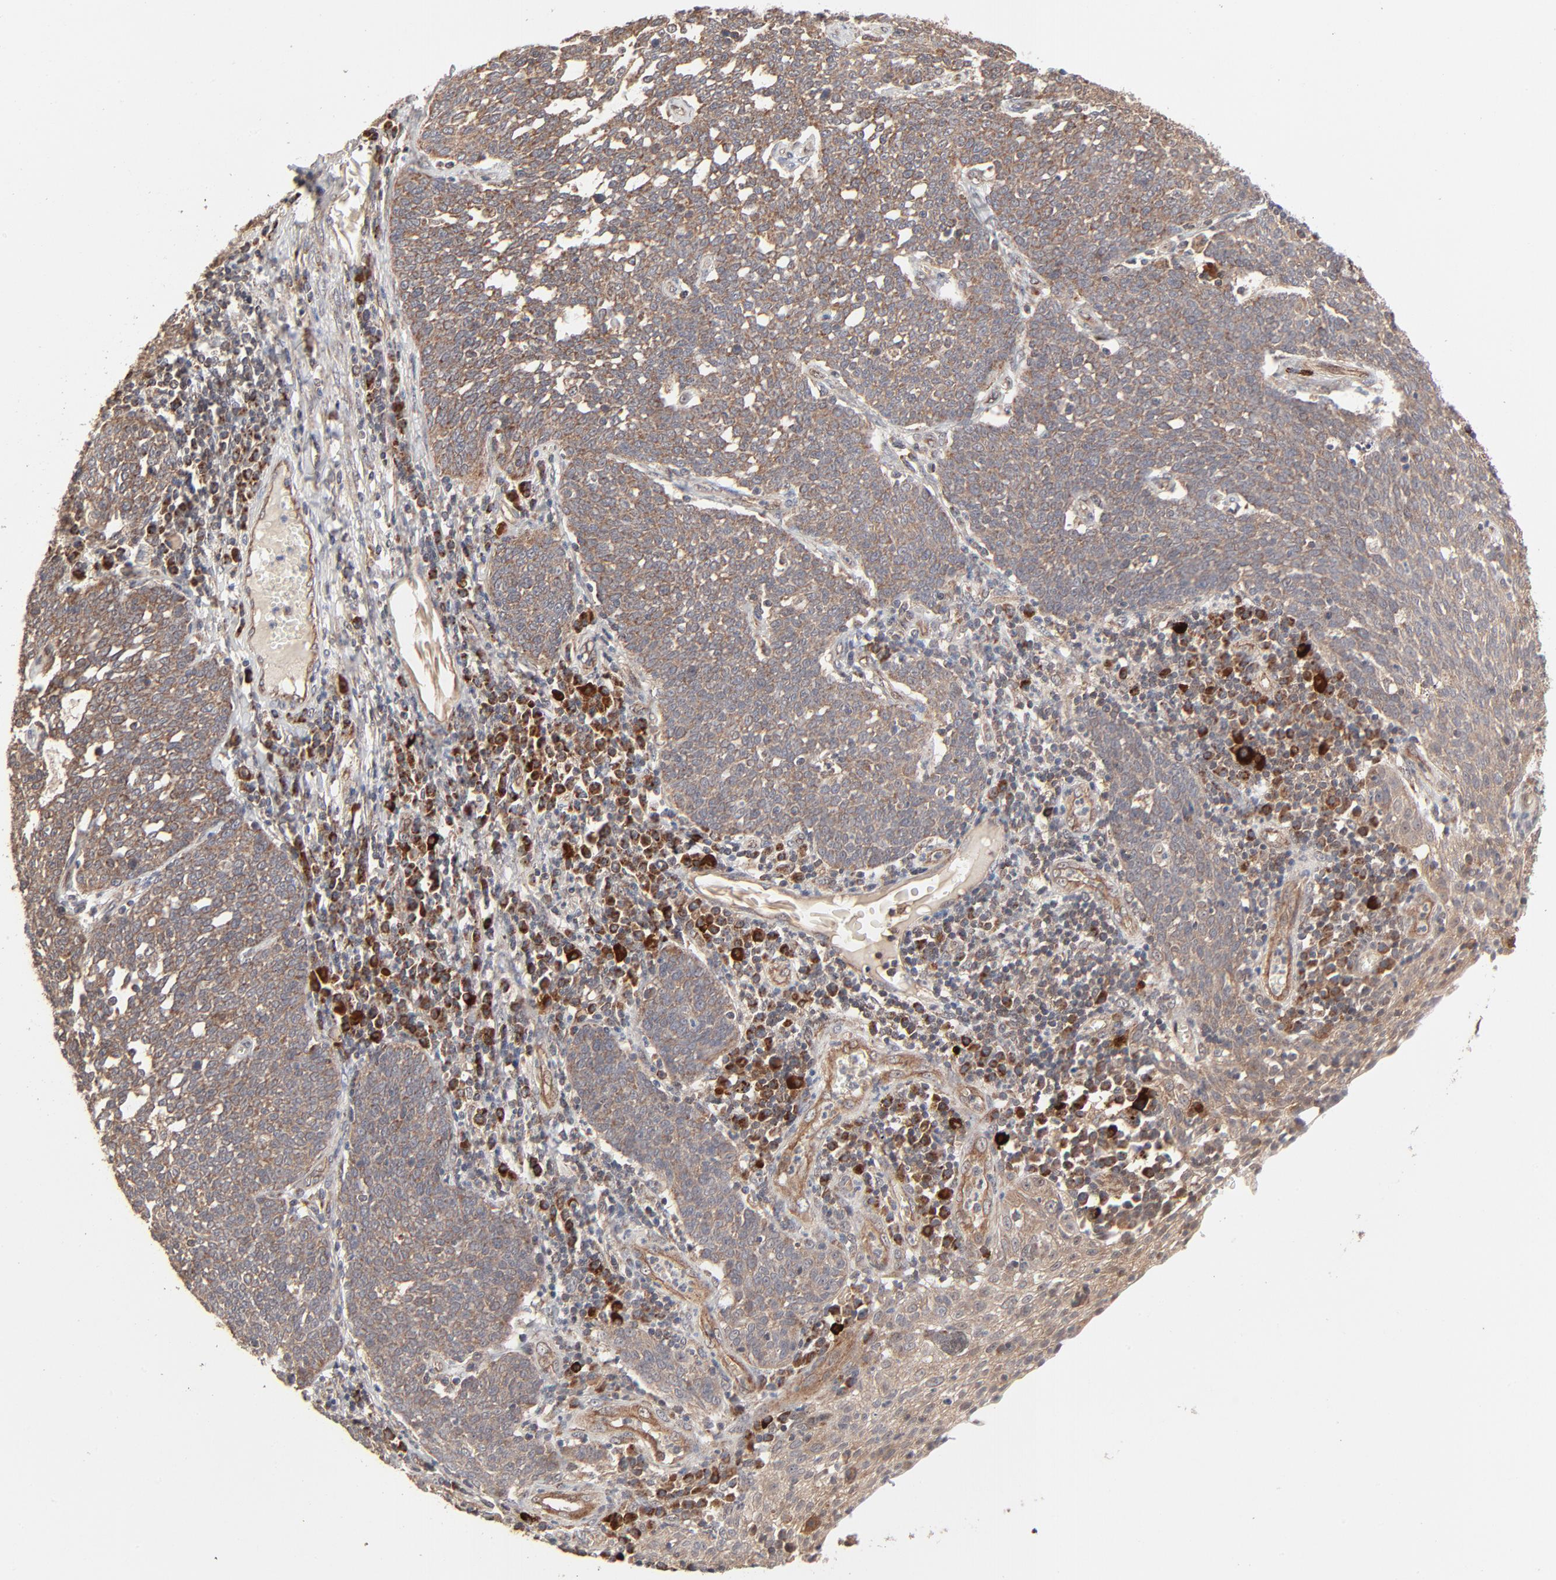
{"staining": {"intensity": "moderate", "quantity": ">75%", "location": "cytoplasmic/membranous"}, "tissue": "cervical cancer", "cell_type": "Tumor cells", "image_type": "cancer", "snomed": [{"axis": "morphology", "description": "Squamous cell carcinoma, NOS"}, {"axis": "topography", "description": "Cervix"}], "caption": "Immunohistochemical staining of cervical squamous cell carcinoma demonstrates moderate cytoplasmic/membranous protein positivity in about >75% of tumor cells.", "gene": "ABLIM3", "patient": {"sex": "female", "age": 34}}